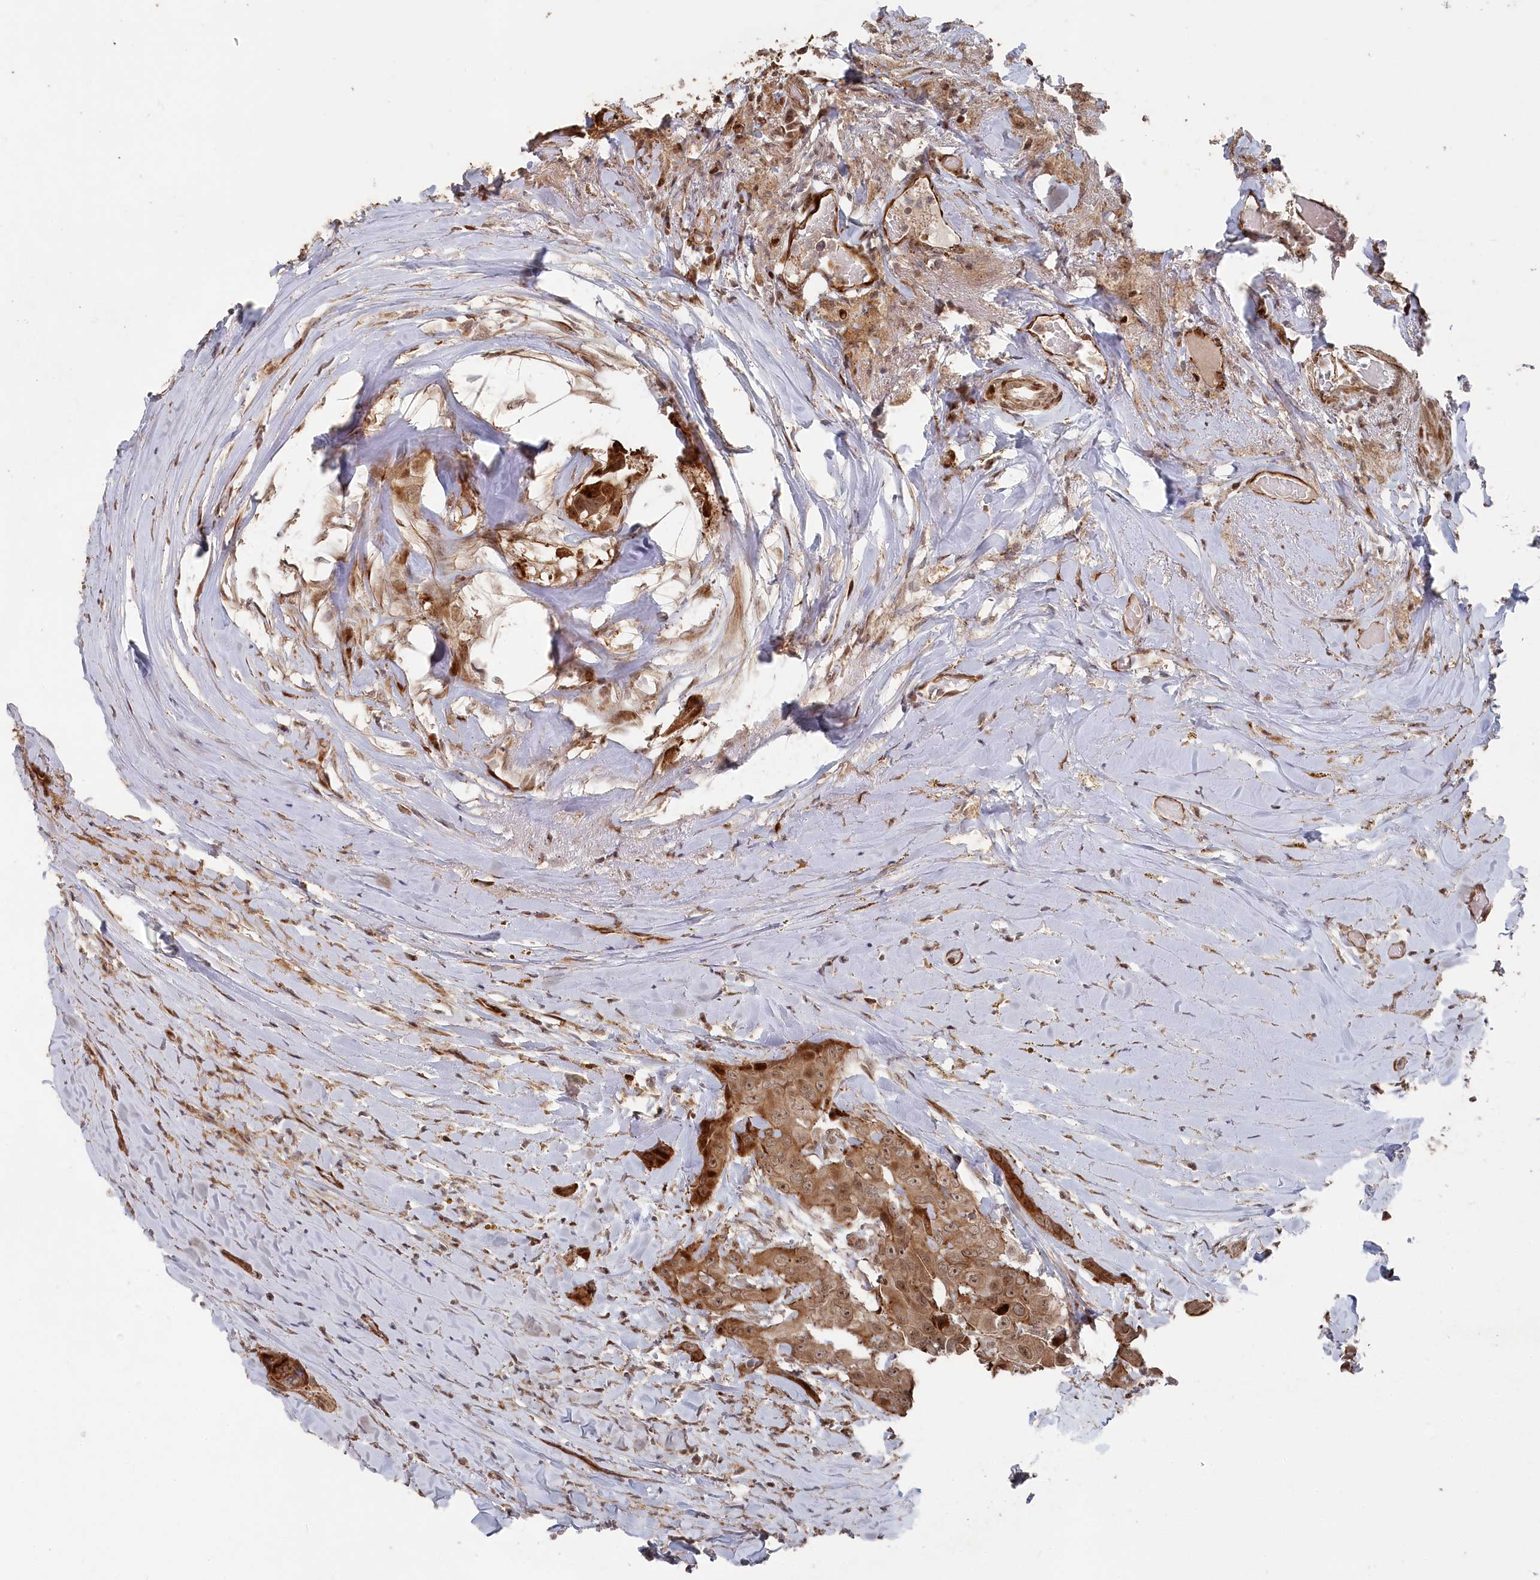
{"staining": {"intensity": "moderate", "quantity": ">75%", "location": "cytoplasmic/membranous,nuclear"}, "tissue": "head and neck cancer", "cell_type": "Tumor cells", "image_type": "cancer", "snomed": [{"axis": "morphology", "description": "Adenocarcinoma, NOS"}, {"axis": "morphology", "description": "Adenocarcinoma, metastatic, NOS"}, {"axis": "topography", "description": "Head-Neck"}], "caption": "Tumor cells demonstrate medium levels of moderate cytoplasmic/membranous and nuclear expression in approximately >75% of cells in human adenocarcinoma (head and neck). (DAB = brown stain, brightfield microscopy at high magnification).", "gene": "POLR3A", "patient": {"sex": "male", "age": 75}}